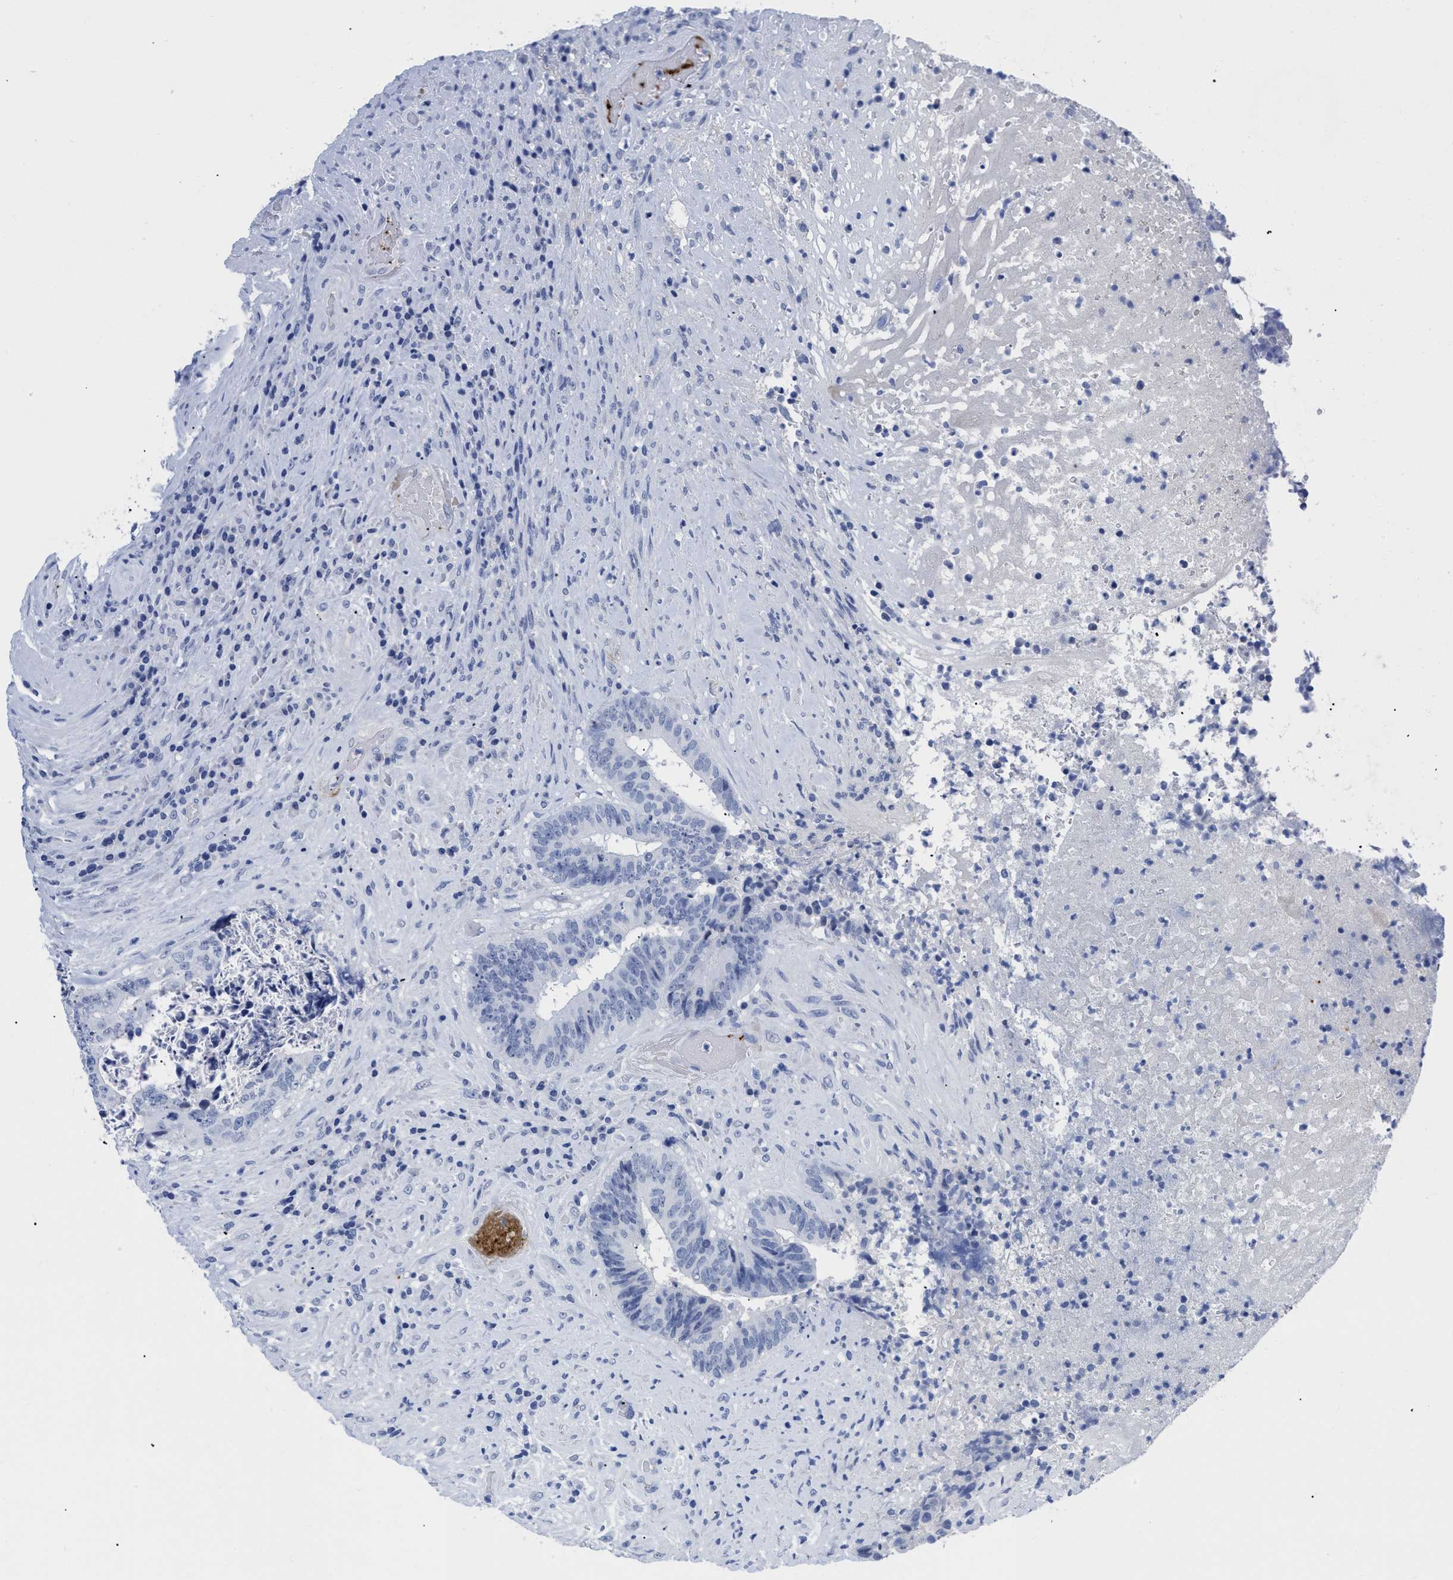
{"staining": {"intensity": "negative", "quantity": "none", "location": "none"}, "tissue": "colorectal cancer", "cell_type": "Tumor cells", "image_type": "cancer", "snomed": [{"axis": "morphology", "description": "Adenocarcinoma, NOS"}, {"axis": "topography", "description": "Rectum"}], "caption": "An immunohistochemistry (IHC) image of adenocarcinoma (colorectal) is shown. There is no staining in tumor cells of adenocarcinoma (colorectal). (Brightfield microscopy of DAB (3,3'-diaminobenzidine) immunohistochemistry at high magnification).", "gene": "TREML1", "patient": {"sex": "male", "age": 72}}